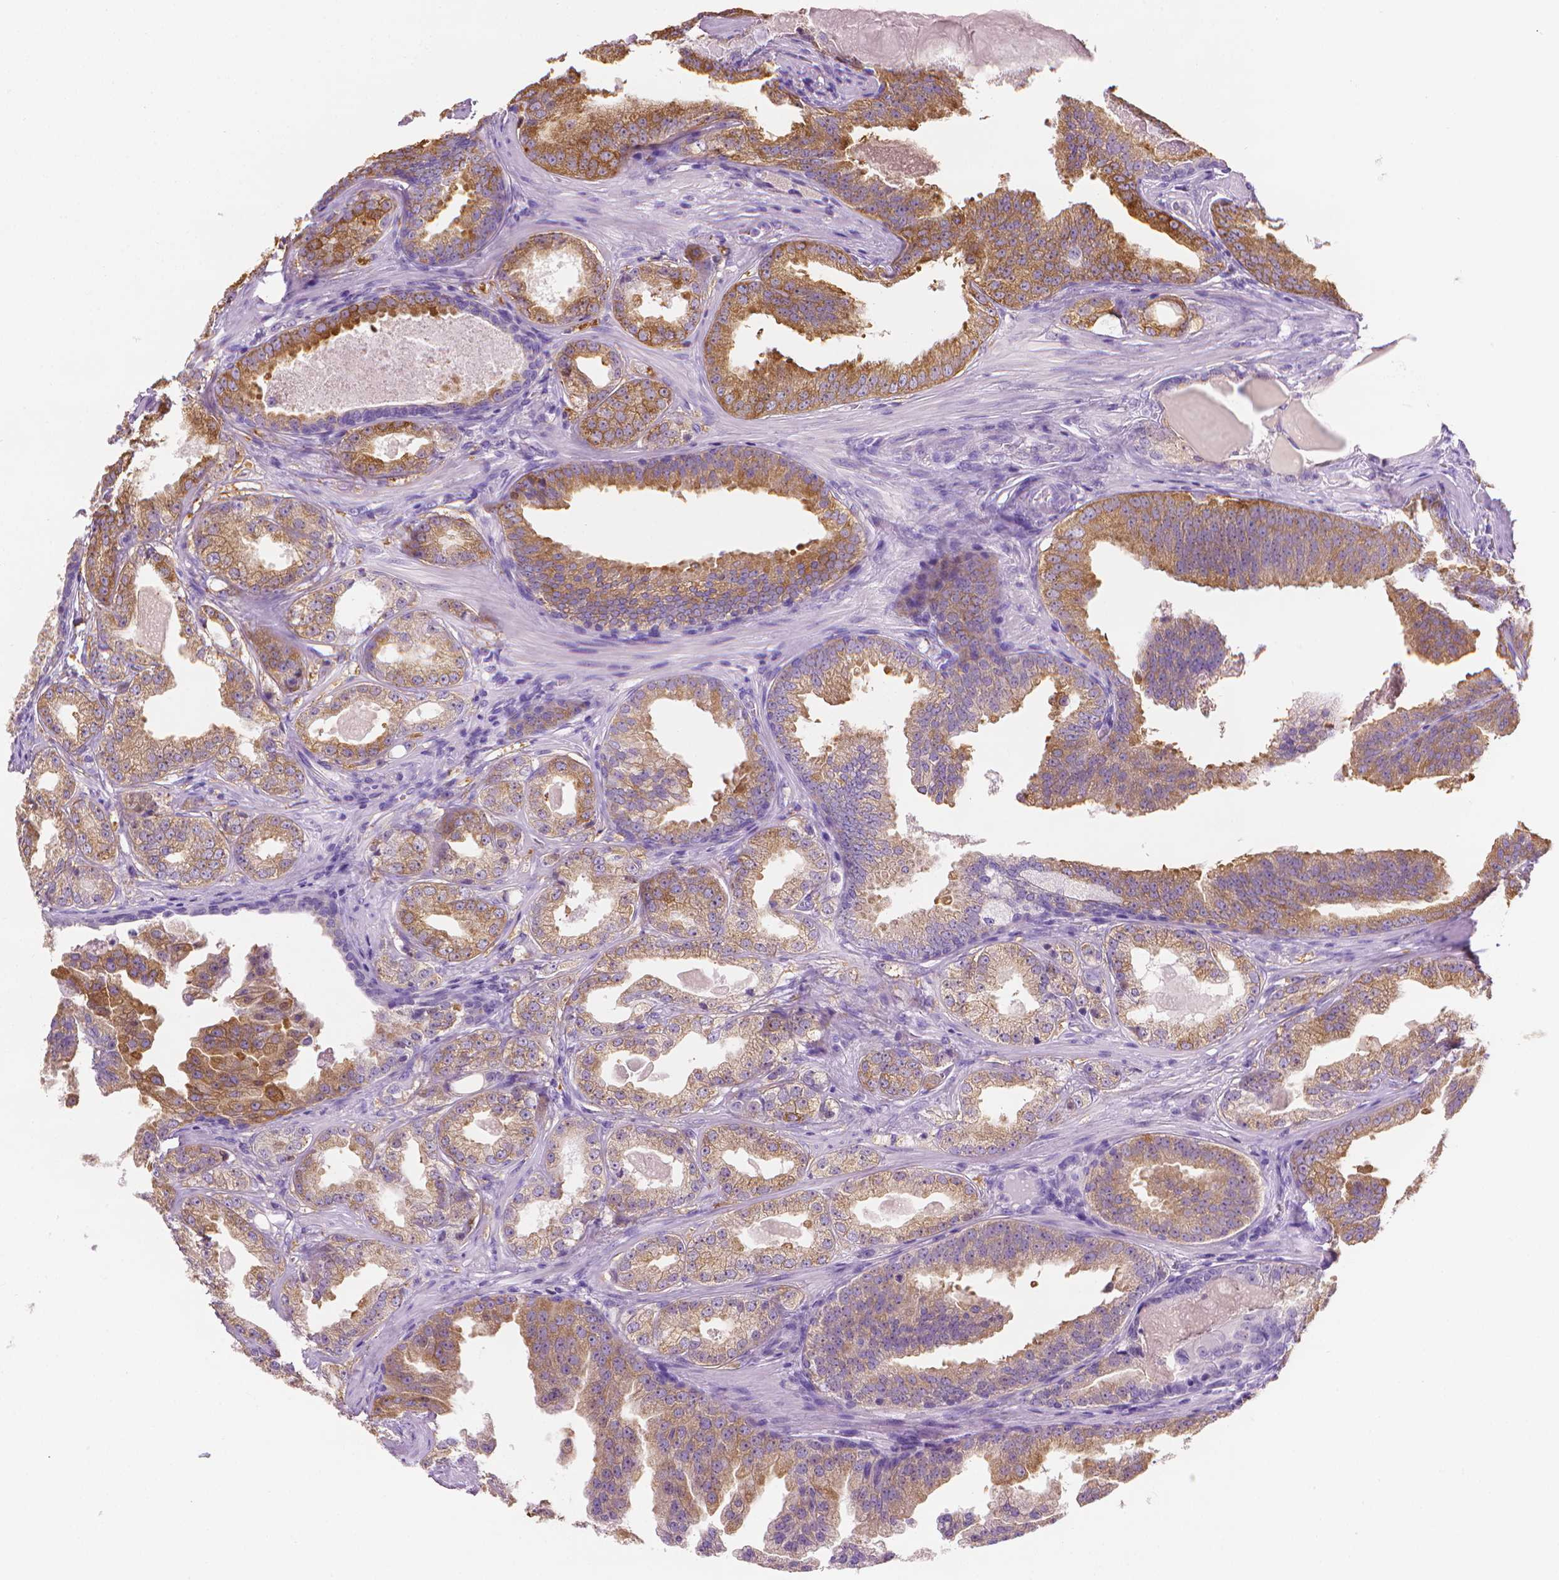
{"staining": {"intensity": "moderate", "quantity": ">75%", "location": "cytoplasmic/membranous"}, "tissue": "prostate cancer", "cell_type": "Tumor cells", "image_type": "cancer", "snomed": [{"axis": "morphology", "description": "Adenocarcinoma, Low grade"}, {"axis": "topography", "description": "Prostate"}], "caption": "The micrograph displays a brown stain indicating the presence of a protein in the cytoplasmic/membranous of tumor cells in adenocarcinoma (low-grade) (prostate).", "gene": "FASN", "patient": {"sex": "male", "age": 65}}